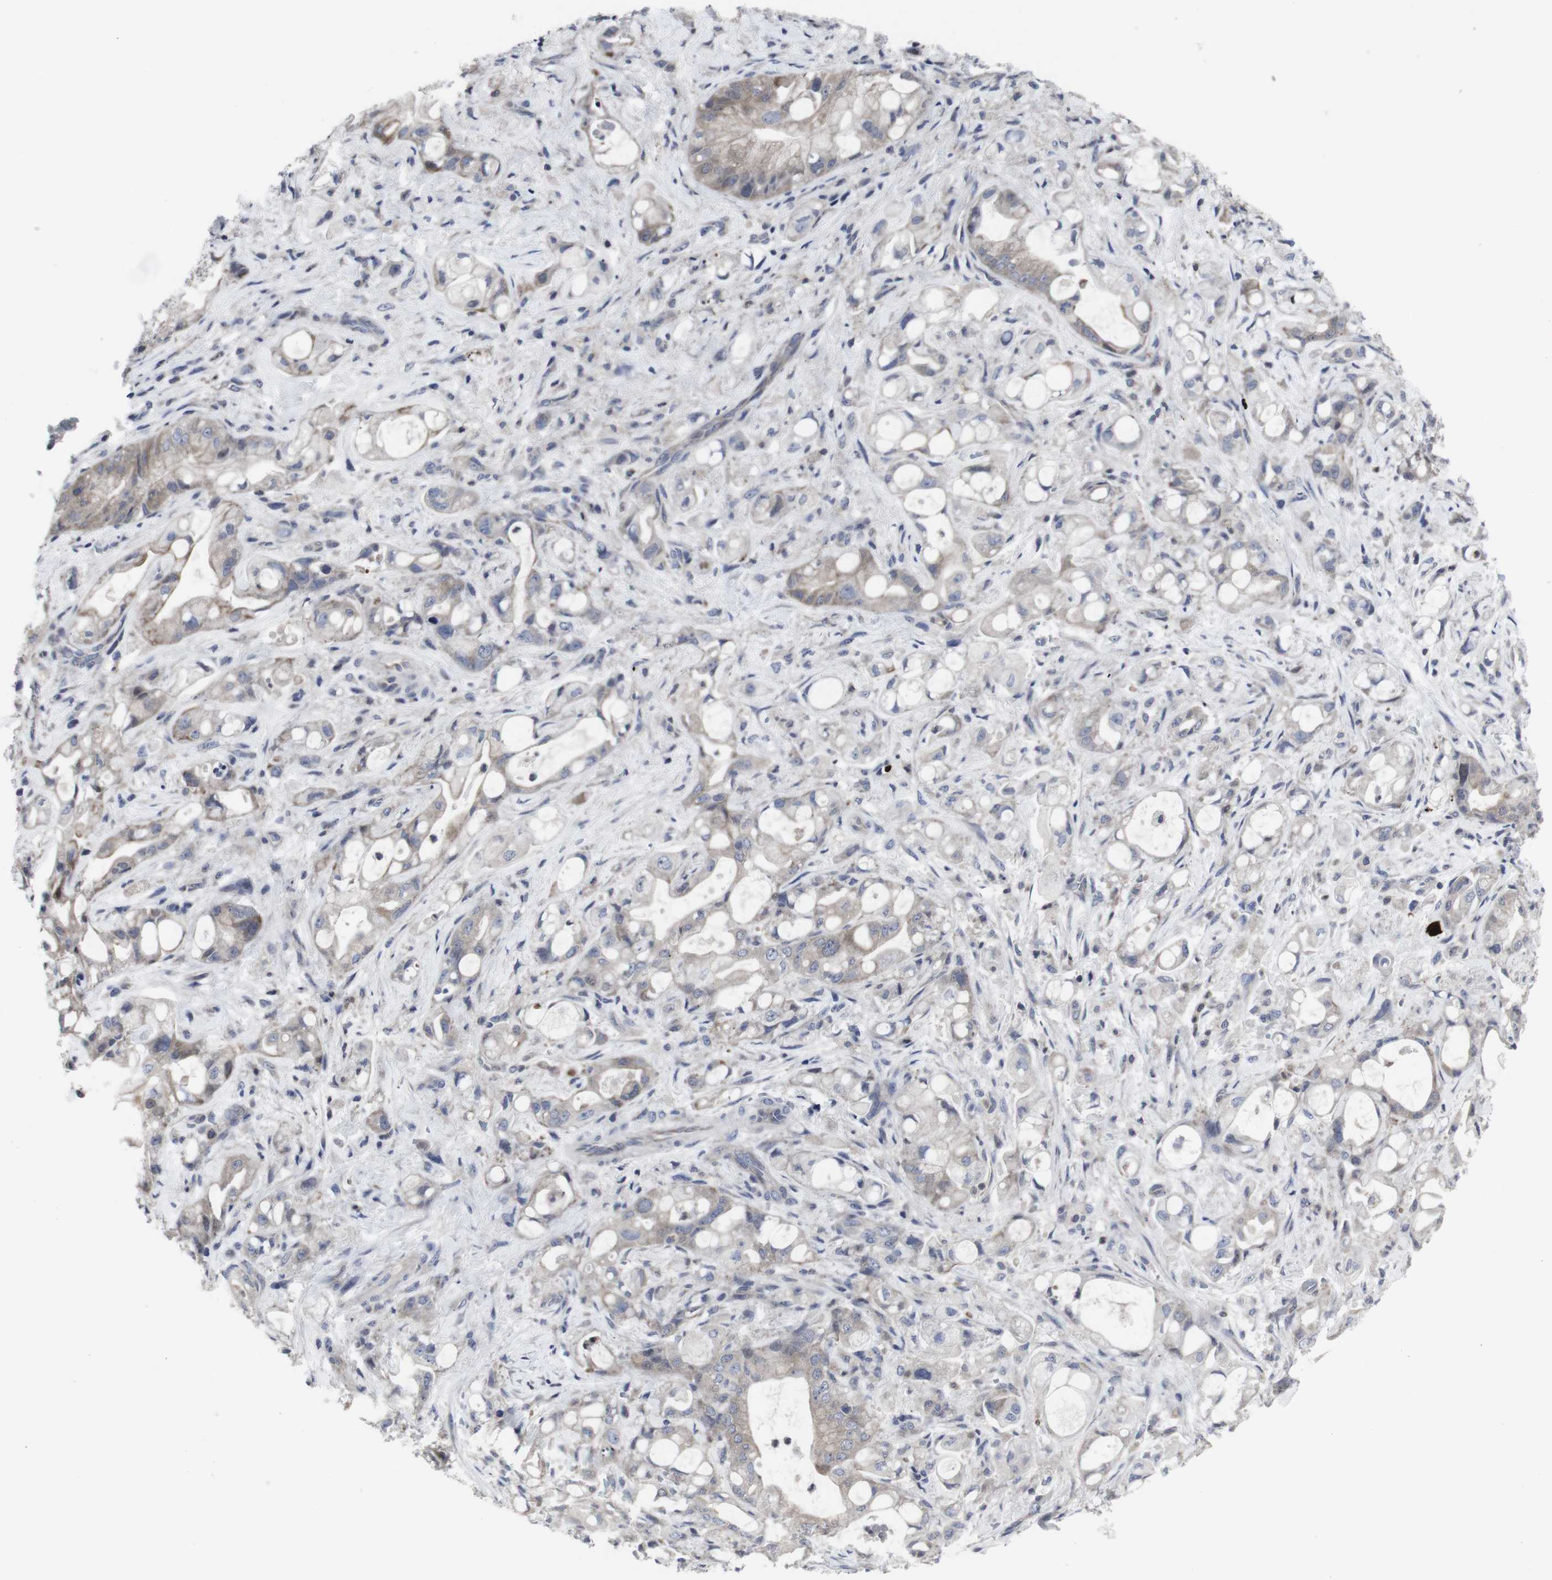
{"staining": {"intensity": "weak", "quantity": "25%-75%", "location": "cytoplasmic/membranous"}, "tissue": "pancreatic cancer", "cell_type": "Tumor cells", "image_type": "cancer", "snomed": [{"axis": "morphology", "description": "Adenocarcinoma, NOS"}, {"axis": "topography", "description": "Pancreas"}], "caption": "Protein staining of pancreatic cancer (adenocarcinoma) tissue displays weak cytoplasmic/membranous staining in approximately 25%-75% of tumor cells.", "gene": "HPRT1", "patient": {"sex": "male", "age": 79}}